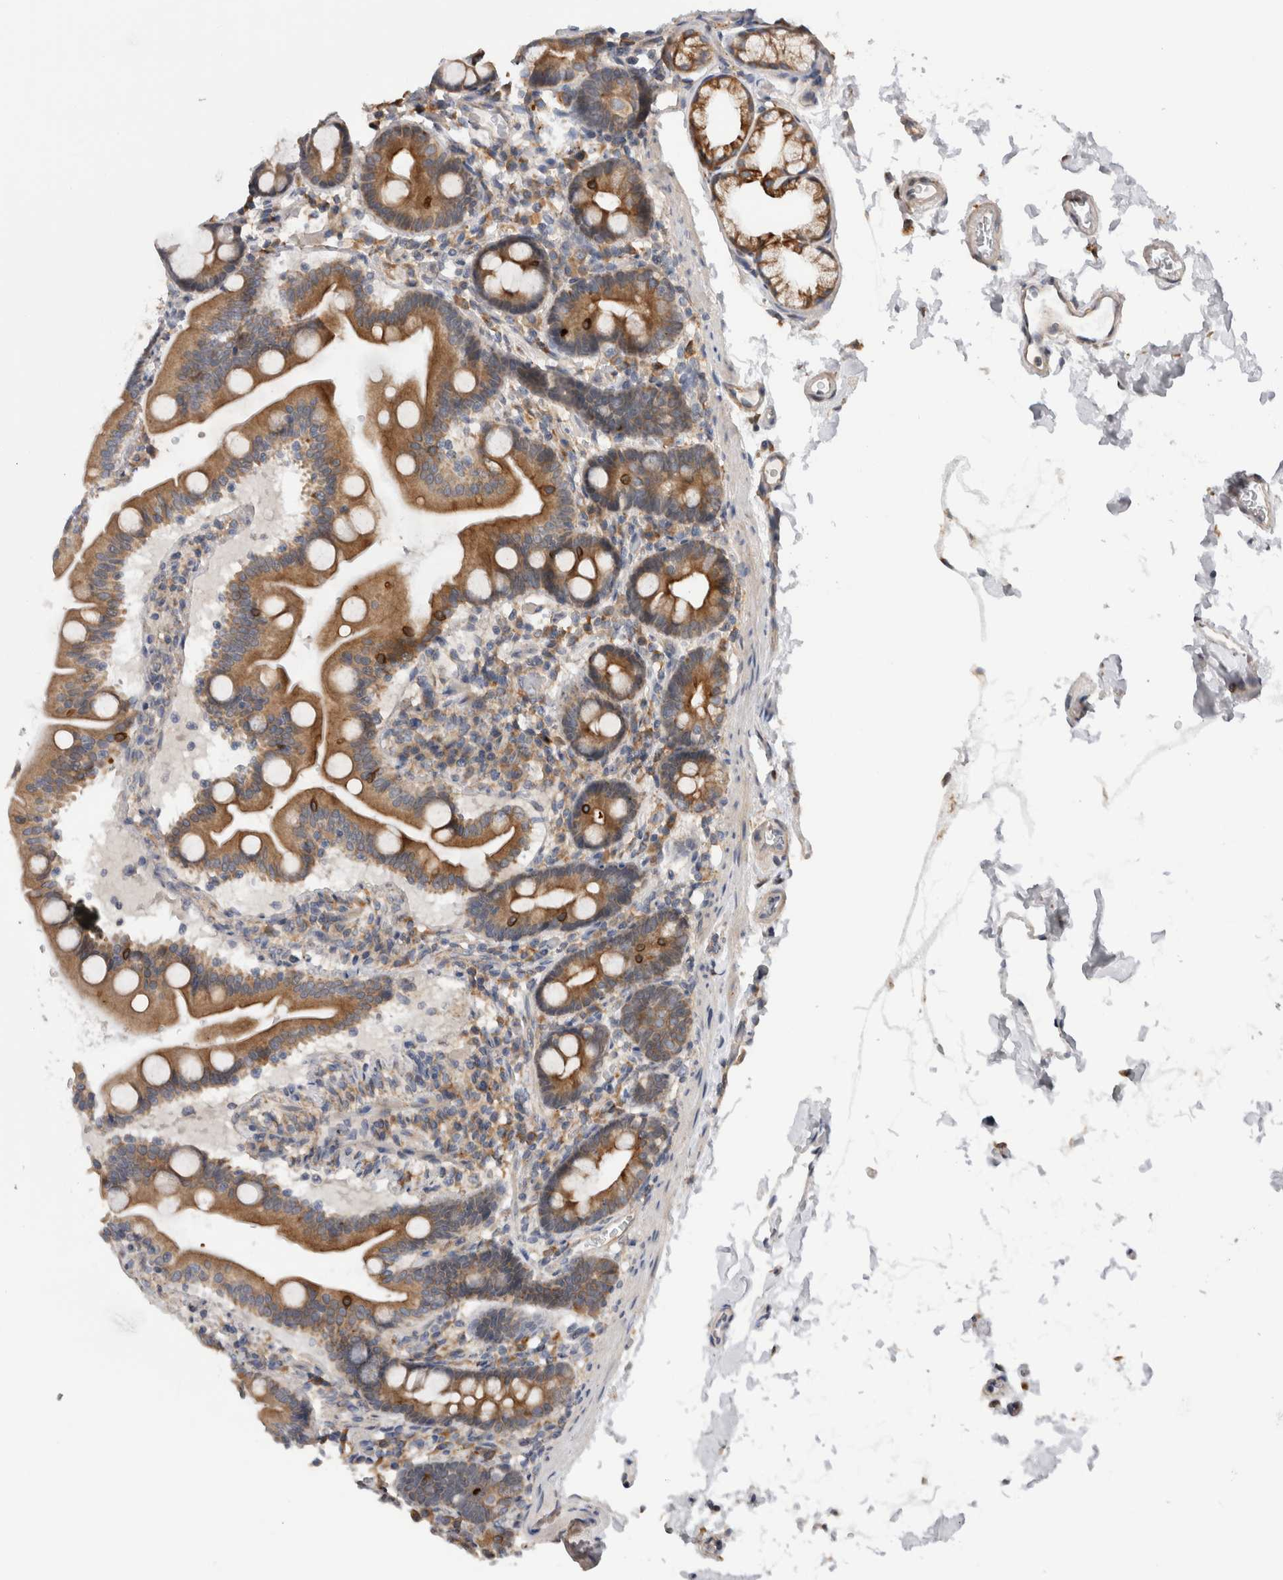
{"staining": {"intensity": "moderate", "quantity": ">75%", "location": "cytoplasmic/membranous"}, "tissue": "duodenum", "cell_type": "Glandular cells", "image_type": "normal", "snomed": [{"axis": "morphology", "description": "Normal tissue, NOS"}, {"axis": "topography", "description": "Duodenum"}], "caption": "Immunohistochemistry (IHC) of unremarkable human duodenum displays medium levels of moderate cytoplasmic/membranous staining in approximately >75% of glandular cells. Nuclei are stained in blue.", "gene": "SMAP2", "patient": {"sex": "male", "age": 54}}